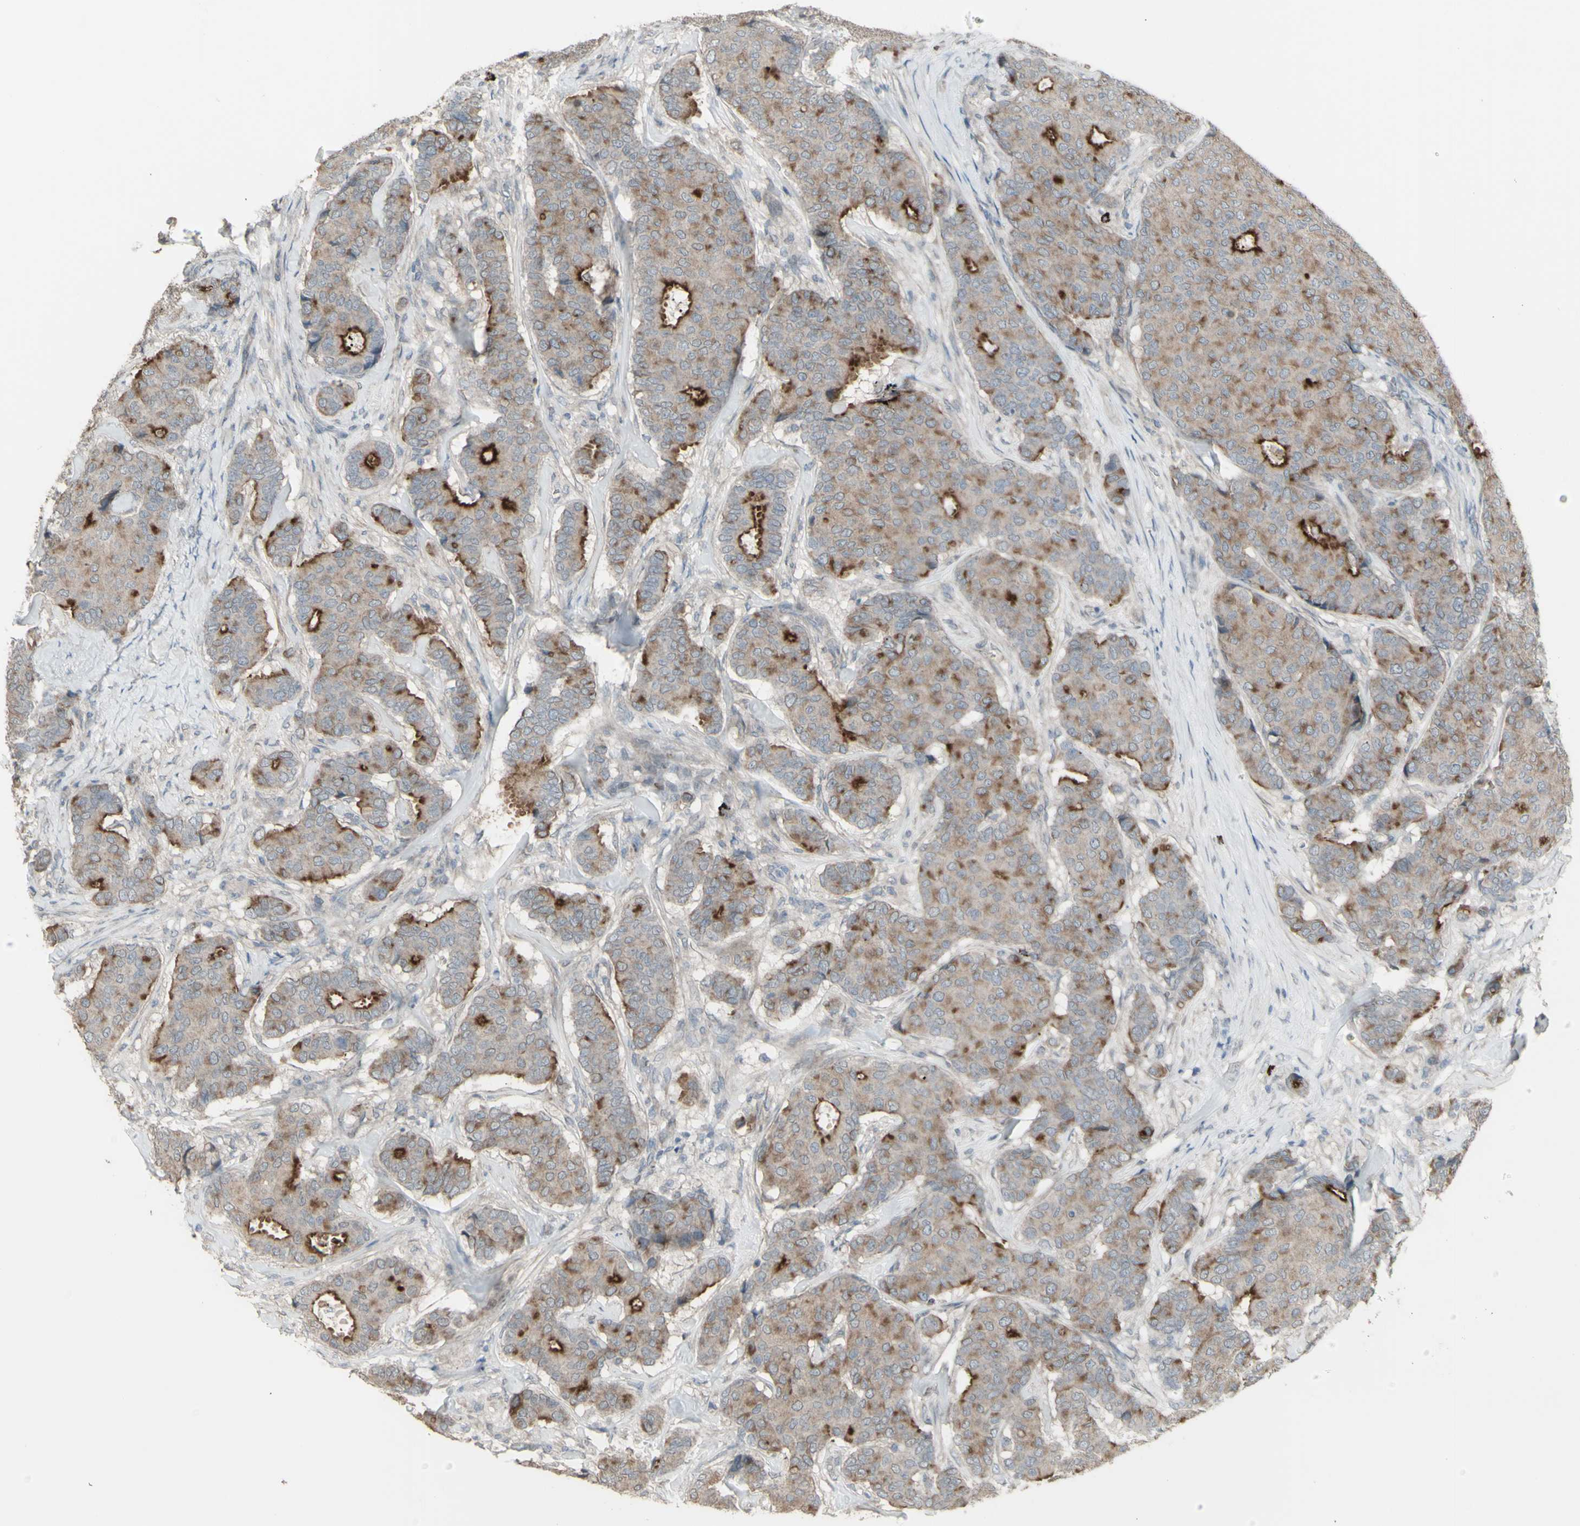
{"staining": {"intensity": "moderate", "quantity": ">75%", "location": "cytoplasmic/membranous"}, "tissue": "breast cancer", "cell_type": "Tumor cells", "image_type": "cancer", "snomed": [{"axis": "morphology", "description": "Duct carcinoma"}, {"axis": "topography", "description": "Breast"}], "caption": "This is a histology image of immunohistochemistry (IHC) staining of breast infiltrating ductal carcinoma, which shows moderate staining in the cytoplasmic/membranous of tumor cells.", "gene": "GRAMD1B", "patient": {"sex": "female", "age": 75}}